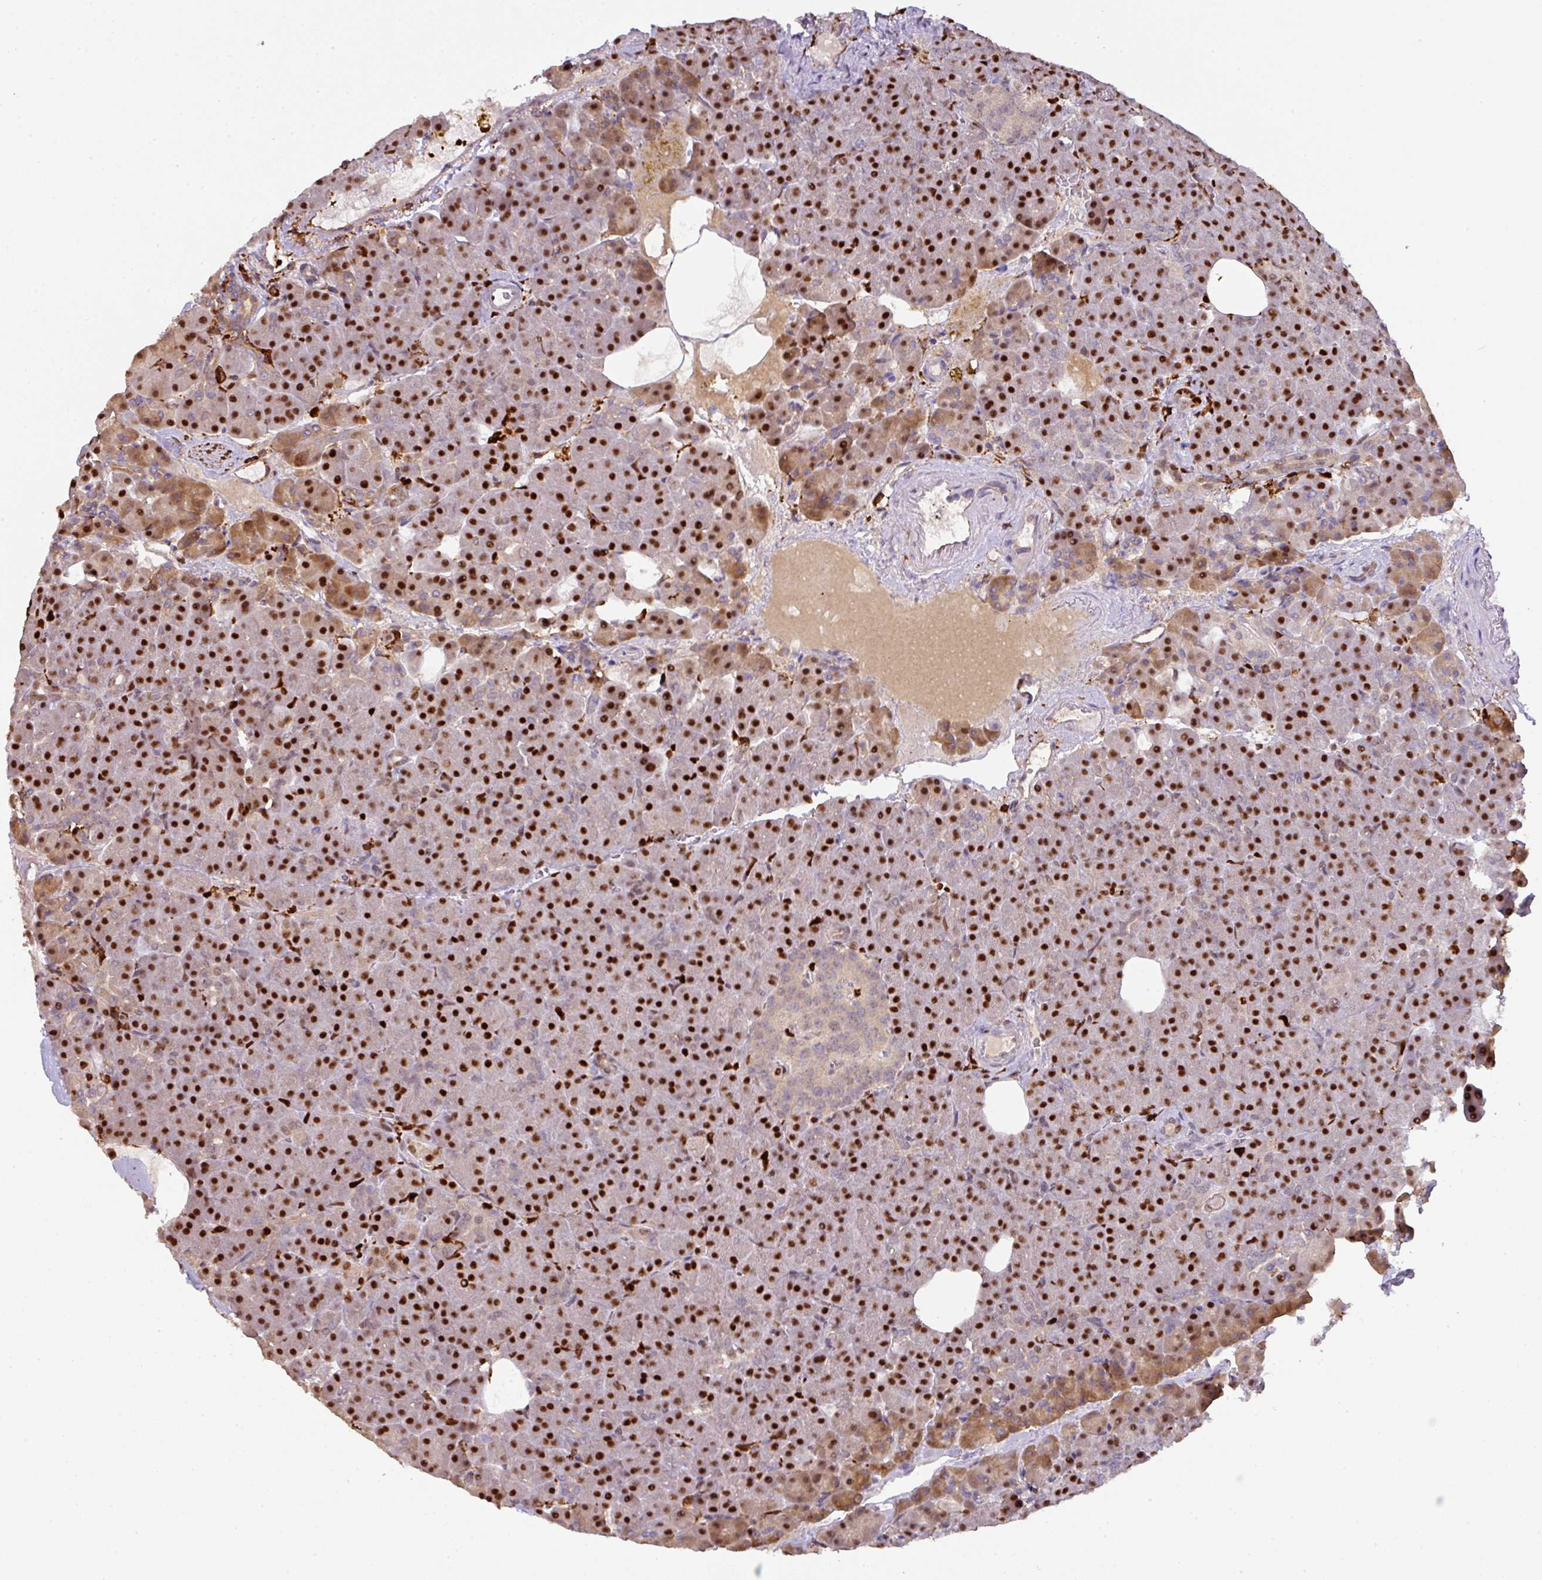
{"staining": {"intensity": "strong", "quantity": ">75%", "location": "nuclear"}, "tissue": "pancreas", "cell_type": "Exocrine glandular cells", "image_type": "normal", "snomed": [{"axis": "morphology", "description": "Normal tissue, NOS"}, {"axis": "topography", "description": "Pancreas"}], "caption": "Pancreas stained for a protein (brown) demonstrates strong nuclear positive staining in approximately >75% of exocrine glandular cells.", "gene": "SAMHD1", "patient": {"sex": "female", "age": 74}}